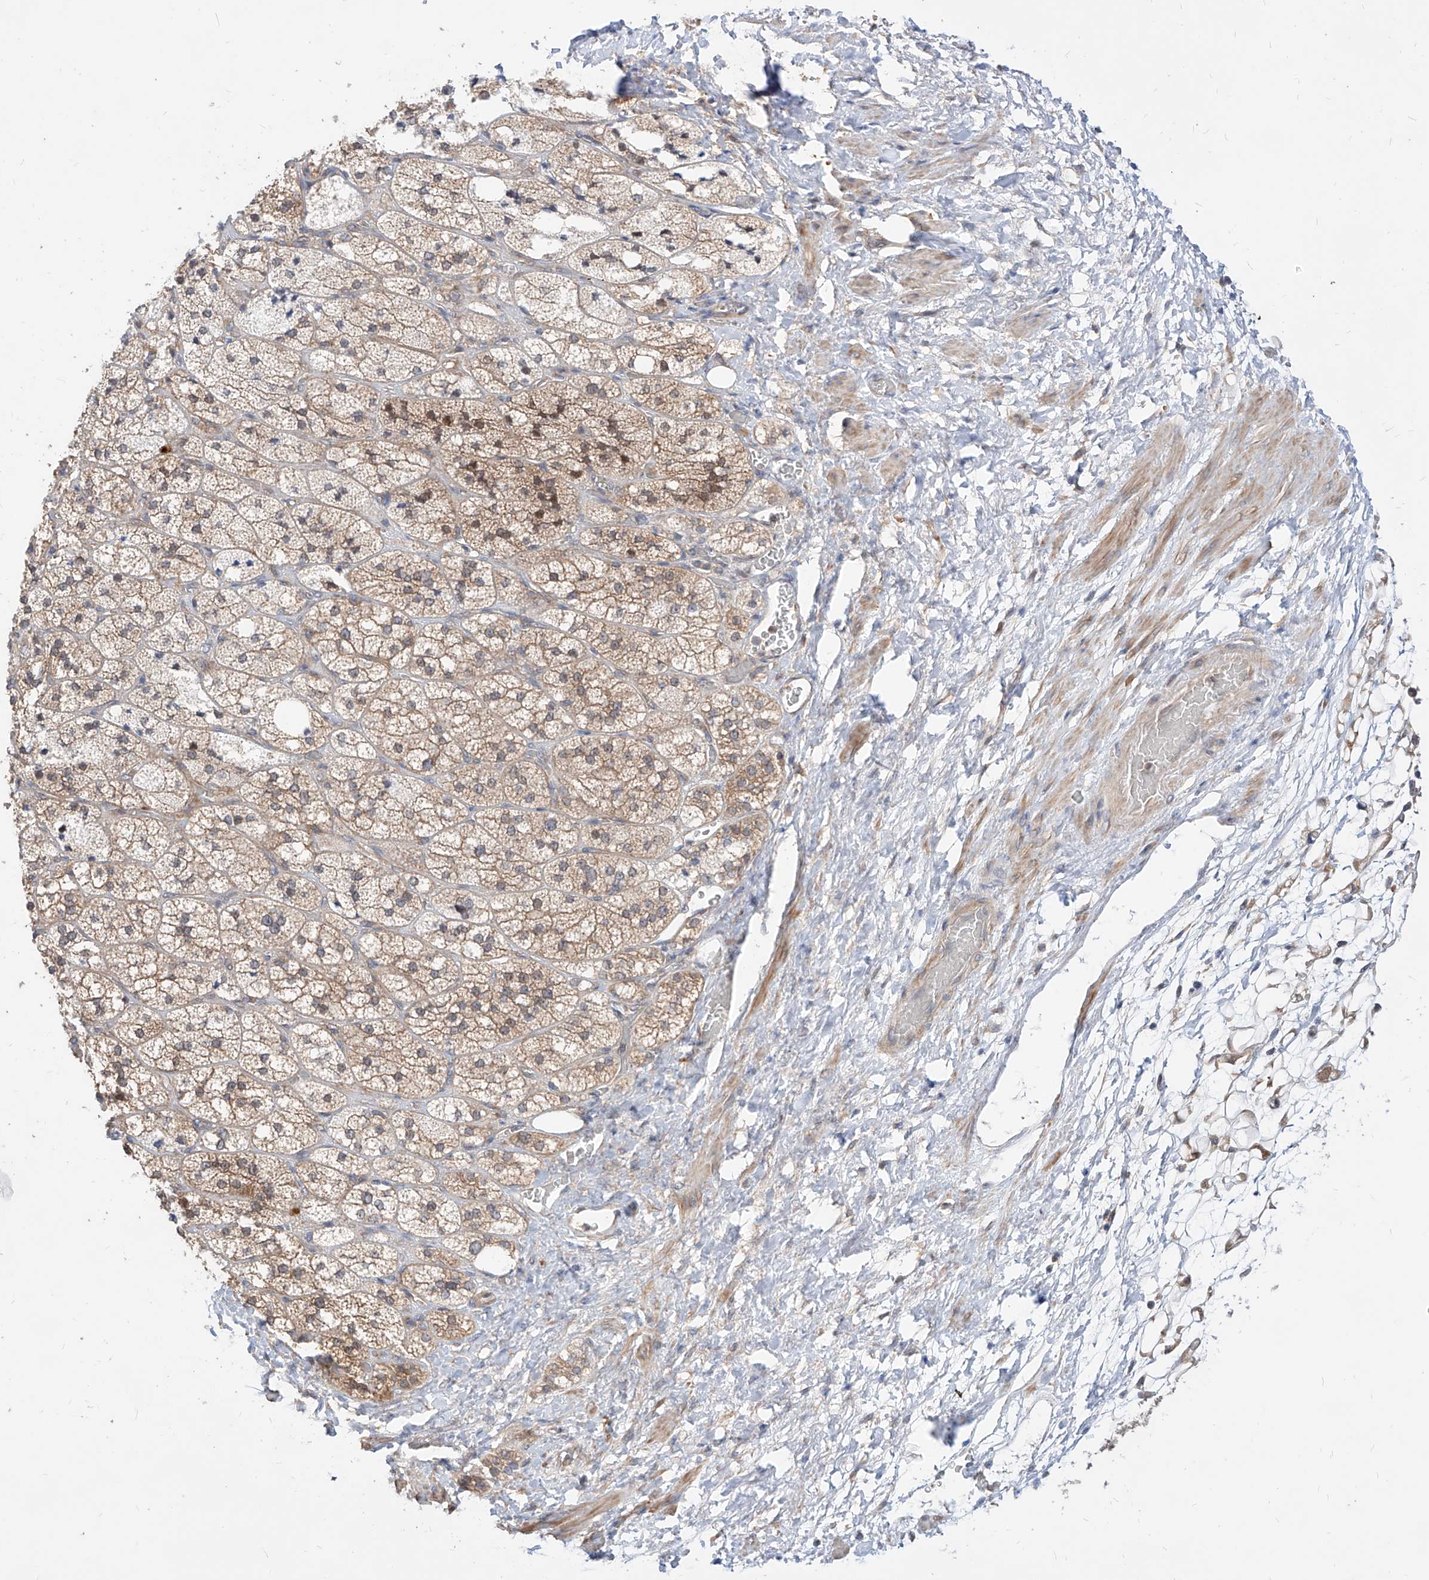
{"staining": {"intensity": "moderate", "quantity": ">75%", "location": "cytoplasmic/membranous,nuclear"}, "tissue": "adrenal gland", "cell_type": "Glandular cells", "image_type": "normal", "snomed": [{"axis": "morphology", "description": "Normal tissue, NOS"}, {"axis": "topography", "description": "Adrenal gland"}], "caption": "Adrenal gland stained with DAB immunohistochemistry shows medium levels of moderate cytoplasmic/membranous,nuclear positivity in approximately >75% of glandular cells. (DAB (3,3'-diaminobenzidine) IHC with brightfield microscopy, high magnification).", "gene": "TSNAX", "patient": {"sex": "male", "age": 61}}